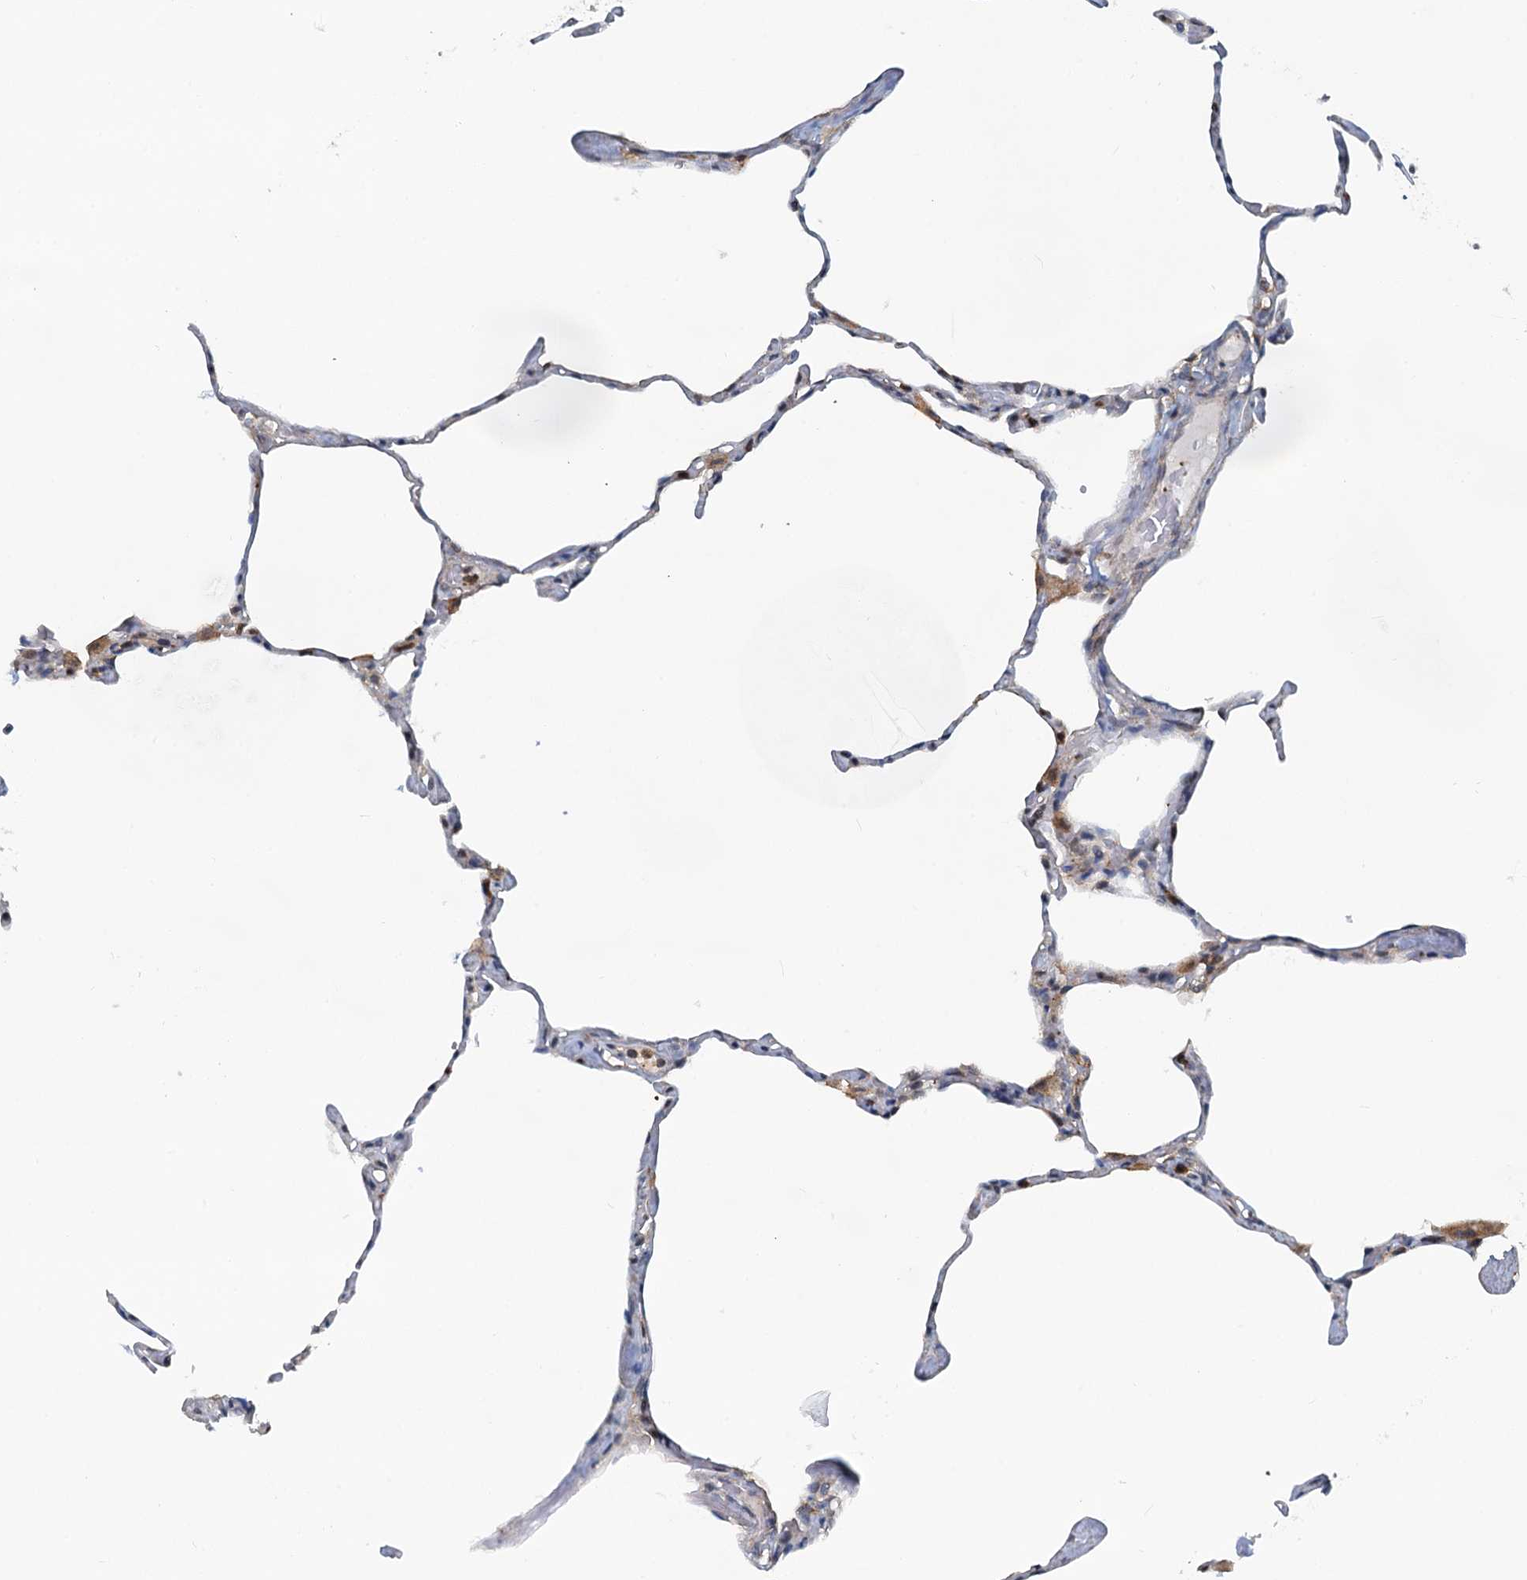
{"staining": {"intensity": "negative", "quantity": "none", "location": "none"}, "tissue": "lung", "cell_type": "Alveolar cells", "image_type": "normal", "snomed": [{"axis": "morphology", "description": "Normal tissue, NOS"}, {"axis": "topography", "description": "Lung"}], "caption": "DAB immunohistochemical staining of normal human lung displays no significant staining in alveolar cells. (DAB immunohistochemistry, high magnification).", "gene": "GCLM", "patient": {"sex": "male", "age": 65}}